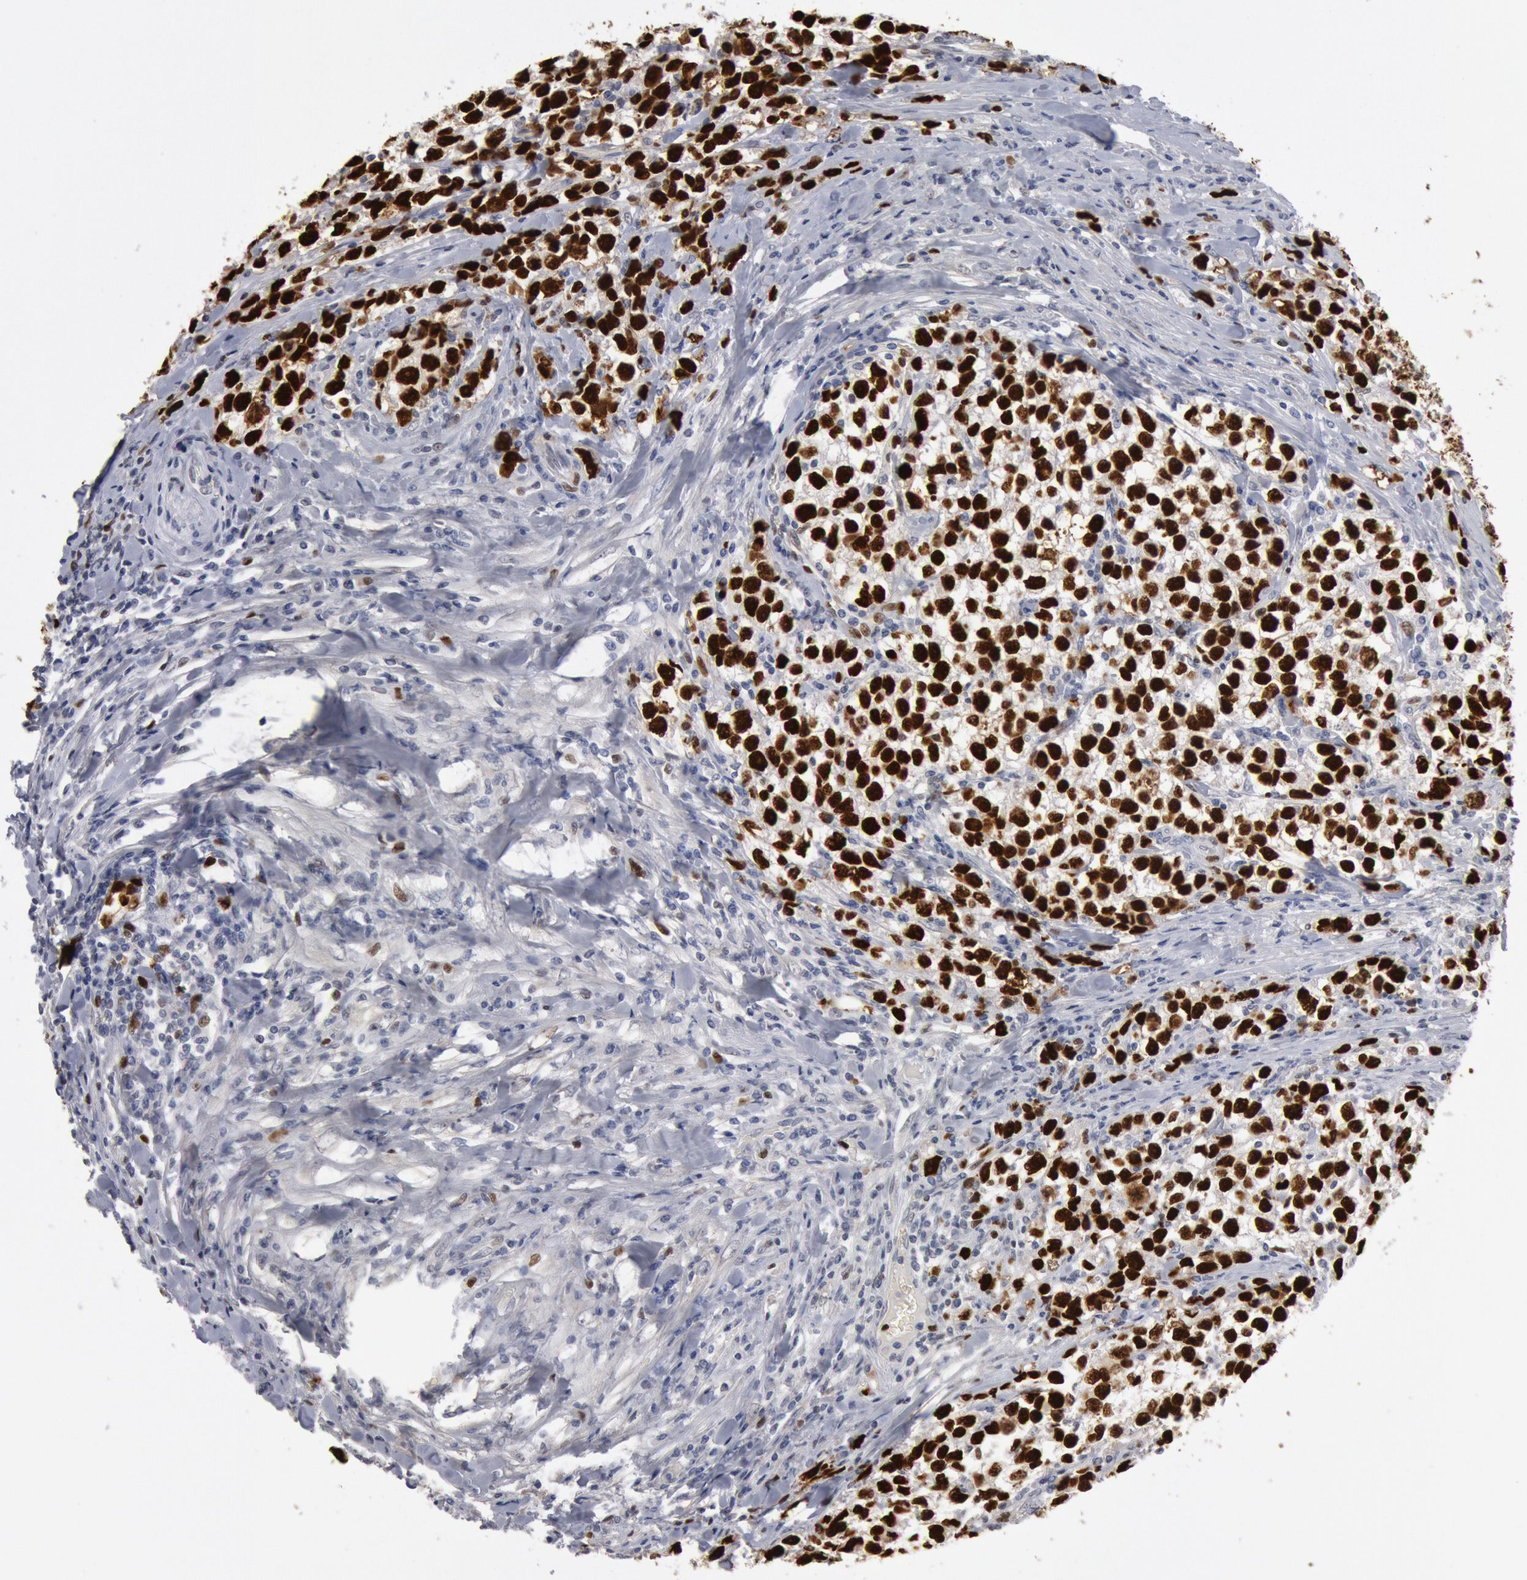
{"staining": {"intensity": "strong", "quantity": ">75%", "location": "nuclear"}, "tissue": "testis cancer", "cell_type": "Tumor cells", "image_type": "cancer", "snomed": [{"axis": "morphology", "description": "Seminoma, NOS"}, {"axis": "morphology", "description": "Carcinoma, Embryonal, NOS"}, {"axis": "topography", "description": "Testis"}], "caption": "Strong nuclear protein staining is appreciated in about >75% of tumor cells in testis cancer.", "gene": "WDHD1", "patient": {"sex": "male", "age": 30}}